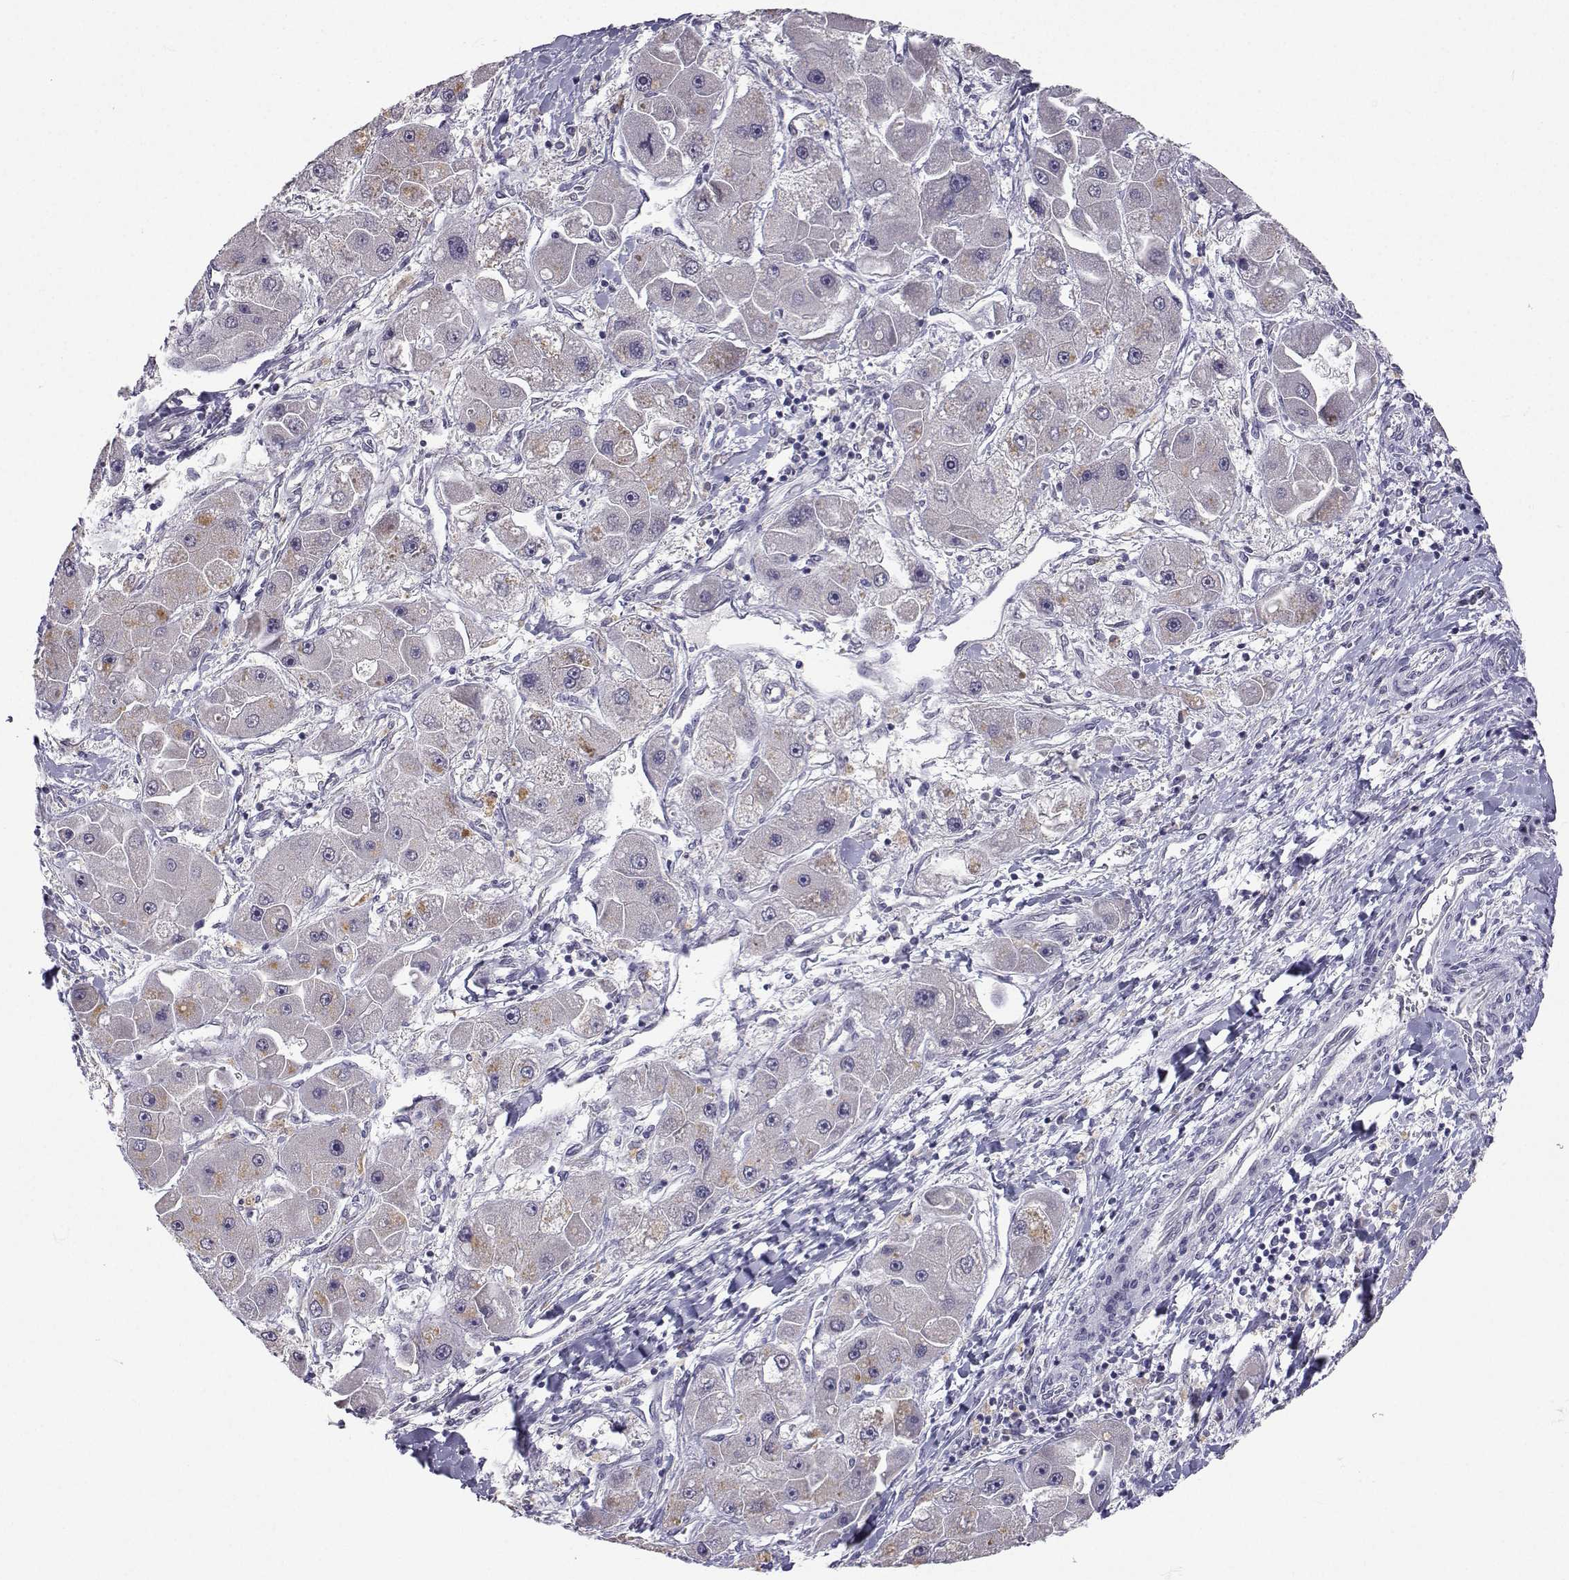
{"staining": {"intensity": "negative", "quantity": "none", "location": "none"}, "tissue": "liver cancer", "cell_type": "Tumor cells", "image_type": "cancer", "snomed": [{"axis": "morphology", "description": "Carcinoma, Hepatocellular, NOS"}, {"axis": "topography", "description": "Liver"}], "caption": "There is no significant expression in tumor cells of hepatocellular carcinoma (liver).", "gene": "SLC6A3", "patient": {"sex": "male", "age": 24}}